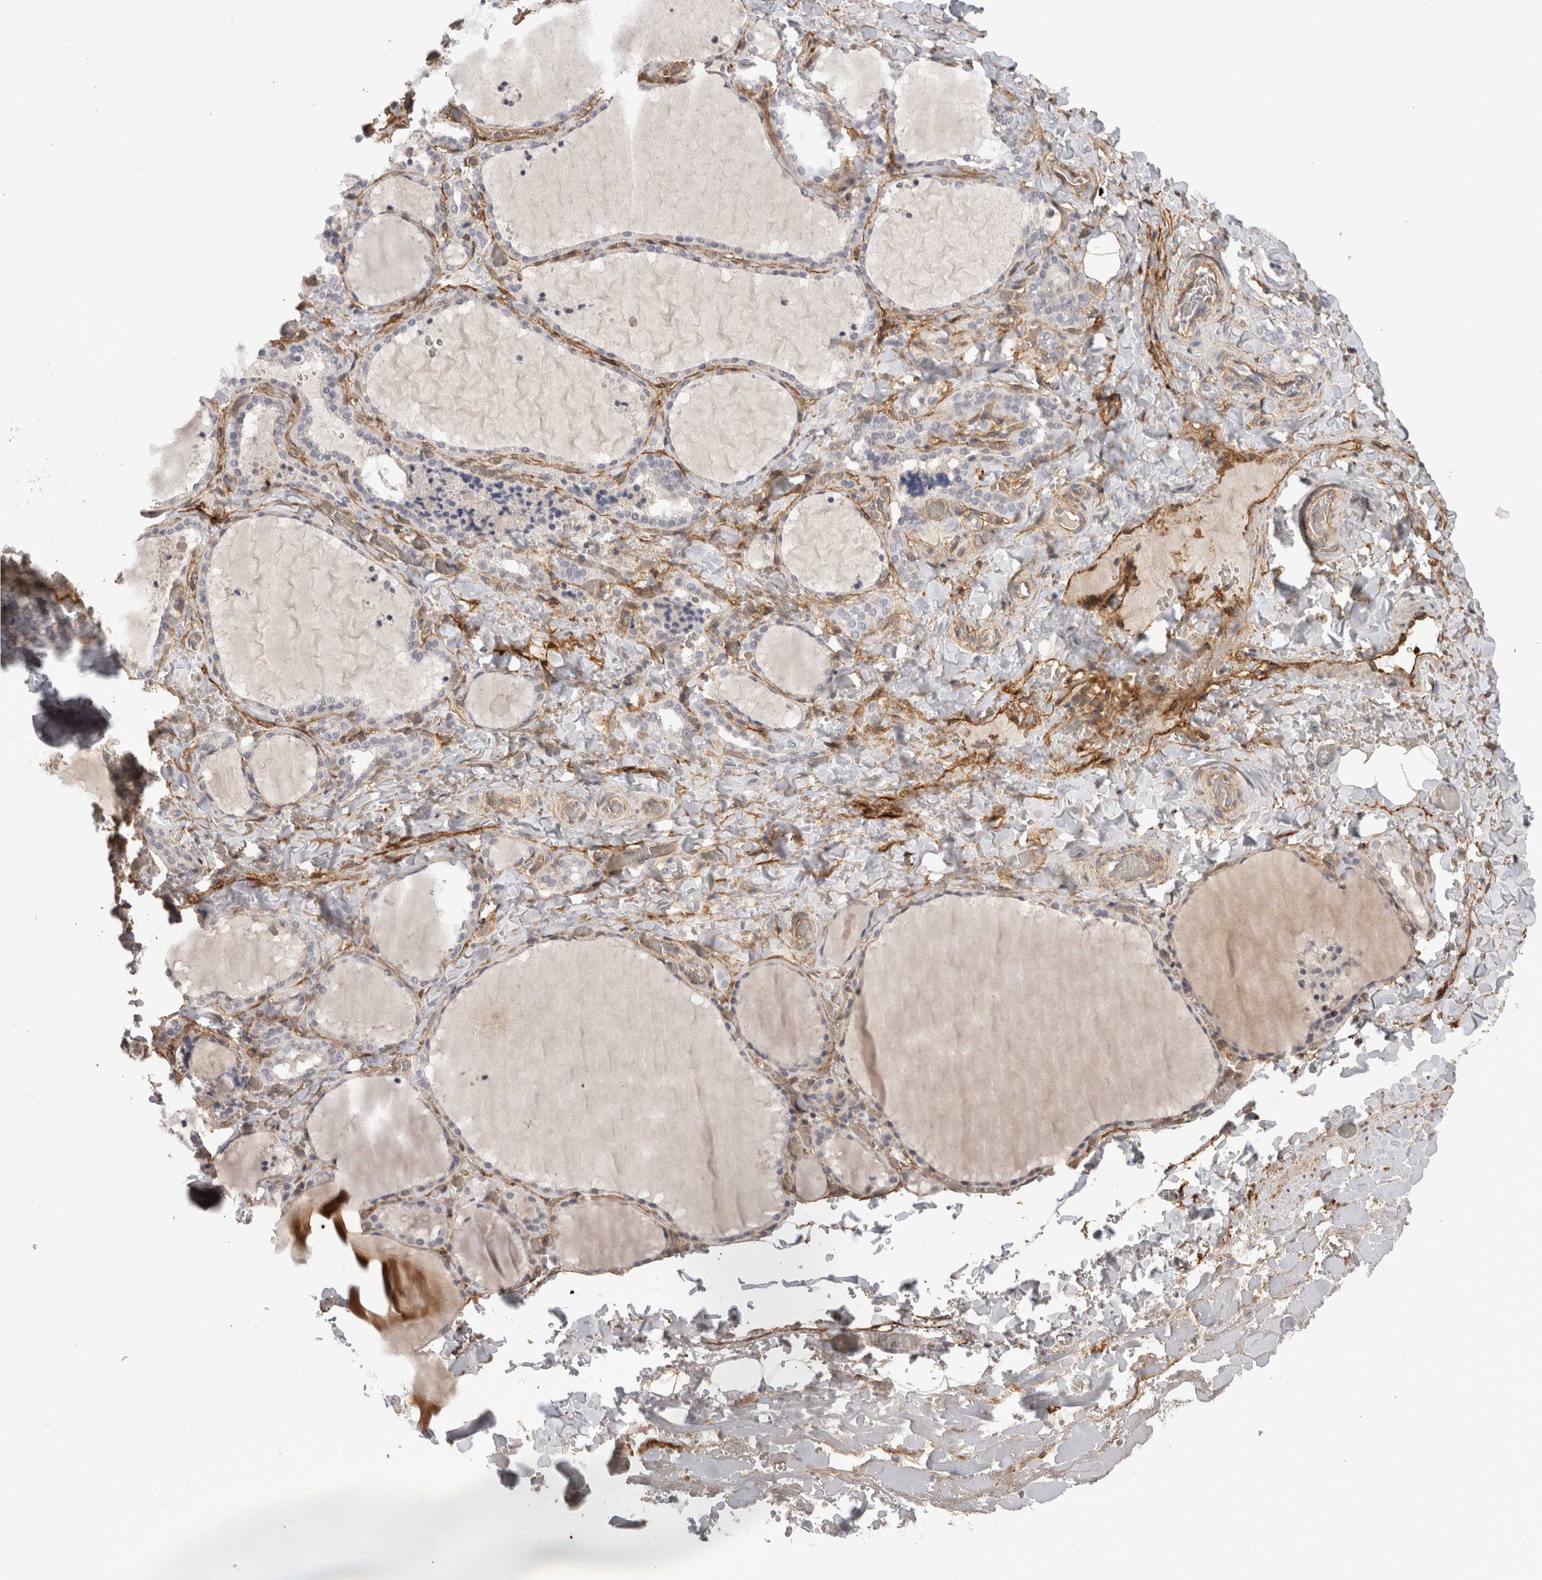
{"staining": {"intensity": "negative", "quantity": "none", "location": "none"}, "tissue": "thyroid gland", "cell_type": "Glandular cells", "image_type": "normal", "snomed": [{"axis": "morphology", "description": "Normal tissue, NOS"}, {"axis": "topography", "description": "Thyroid gland"}], "caption": "This is an immunohistochemistry histopathology image of benign human thyroid gland. There is no positivity in glandular cells.", "gene": "RECK", "patient": {"sex": "female", "age": 22}}